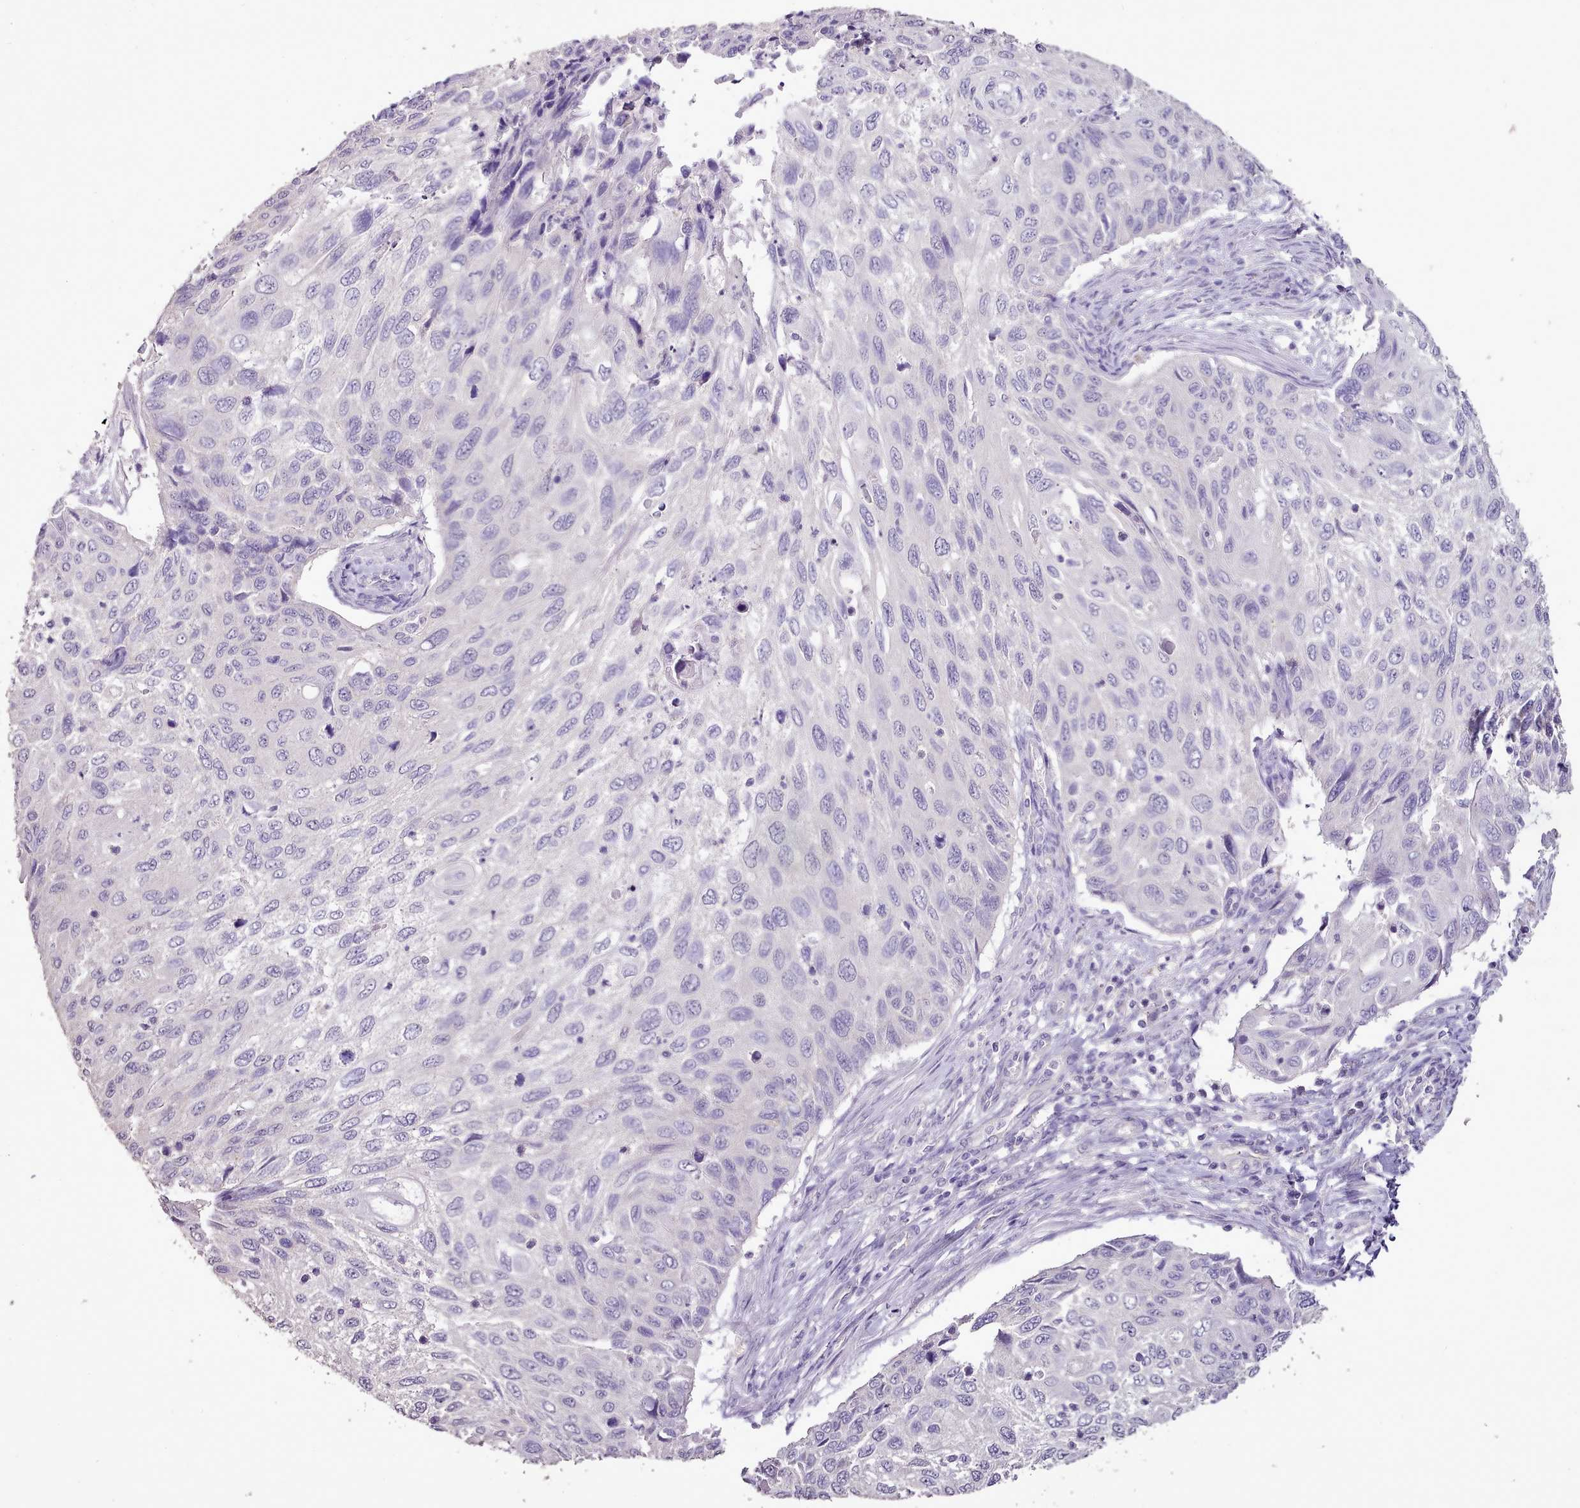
{"staining": {"intensity": "negative", "quantity": "none", "location": "none"}, "tissue": "cervical cancer", "cell_type": "Tumor cells", "image_type": "cancer", "snomed": [{"axis": "morphology", "description": "Squamous cell carcinoma, NOS"}, {"axis": "topography", "description": "Cervix"}], "caption": "Tumor cells show no significant staining in cervical cancer (squamous cell carcinoma).", "gene": "BLOC1S2", "patient": {"sex": "female", "age": 70}}